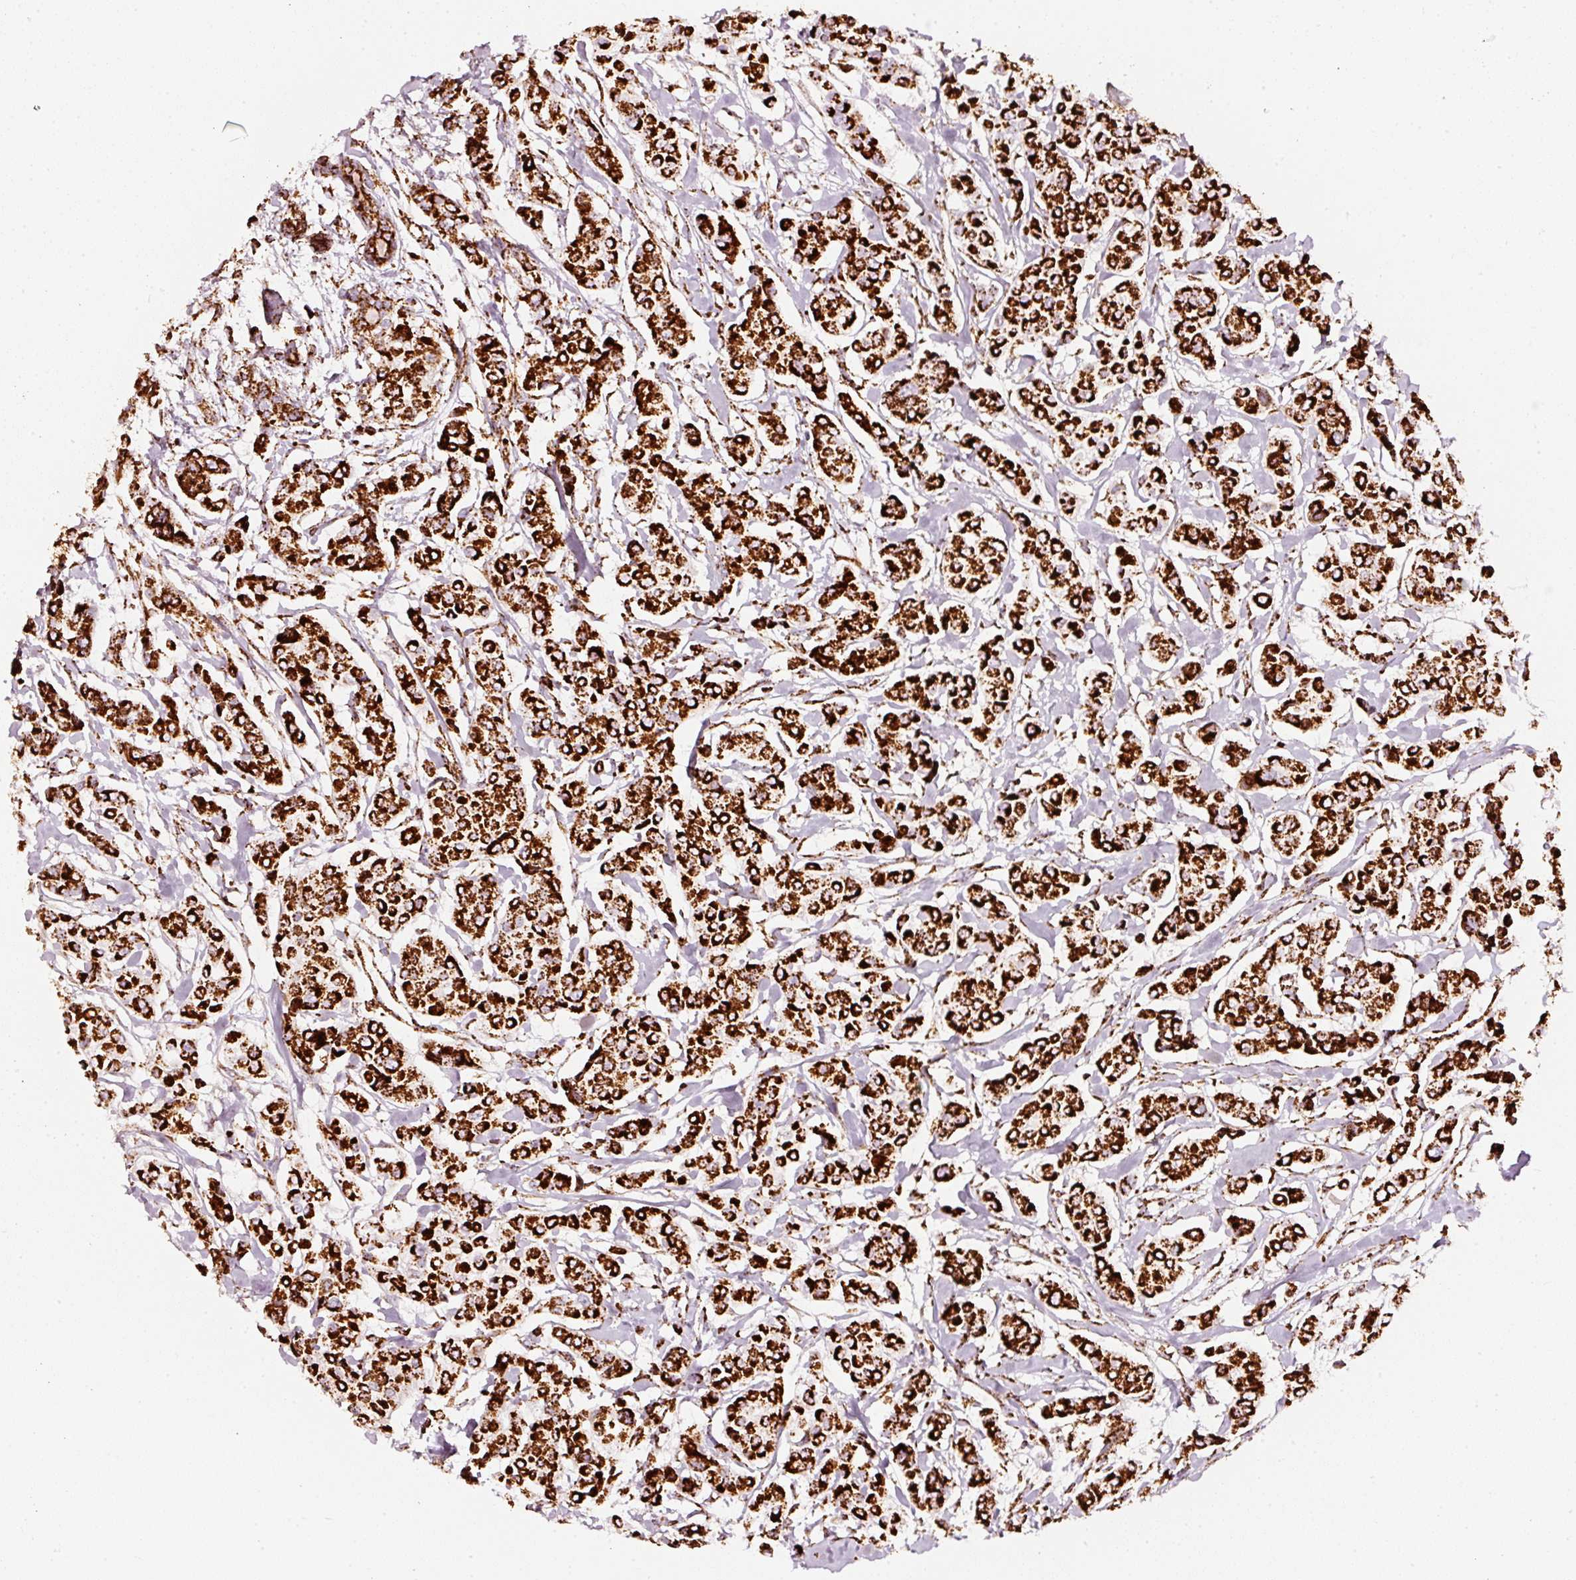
{"staining": {"intensity": "strong", "quantity": ">75%", "location": "cytoplasmic/membranous"}, "tissue": "breast cancer", "cell_type": "Tumor cells", "image_type": "cancer", "snomed": [{"axis": "morphology", "description": "Lobular carcinoma"}, {"axis": "topography", "description": "Breast"}], "caption": "Tumor cells show strong cytoplasmic/membranous expression in about >75% of cells in breast cancer (lobular carcinoma).", "gene": "UQCRC1", "patient": {"sex": "female", "age": 51}}